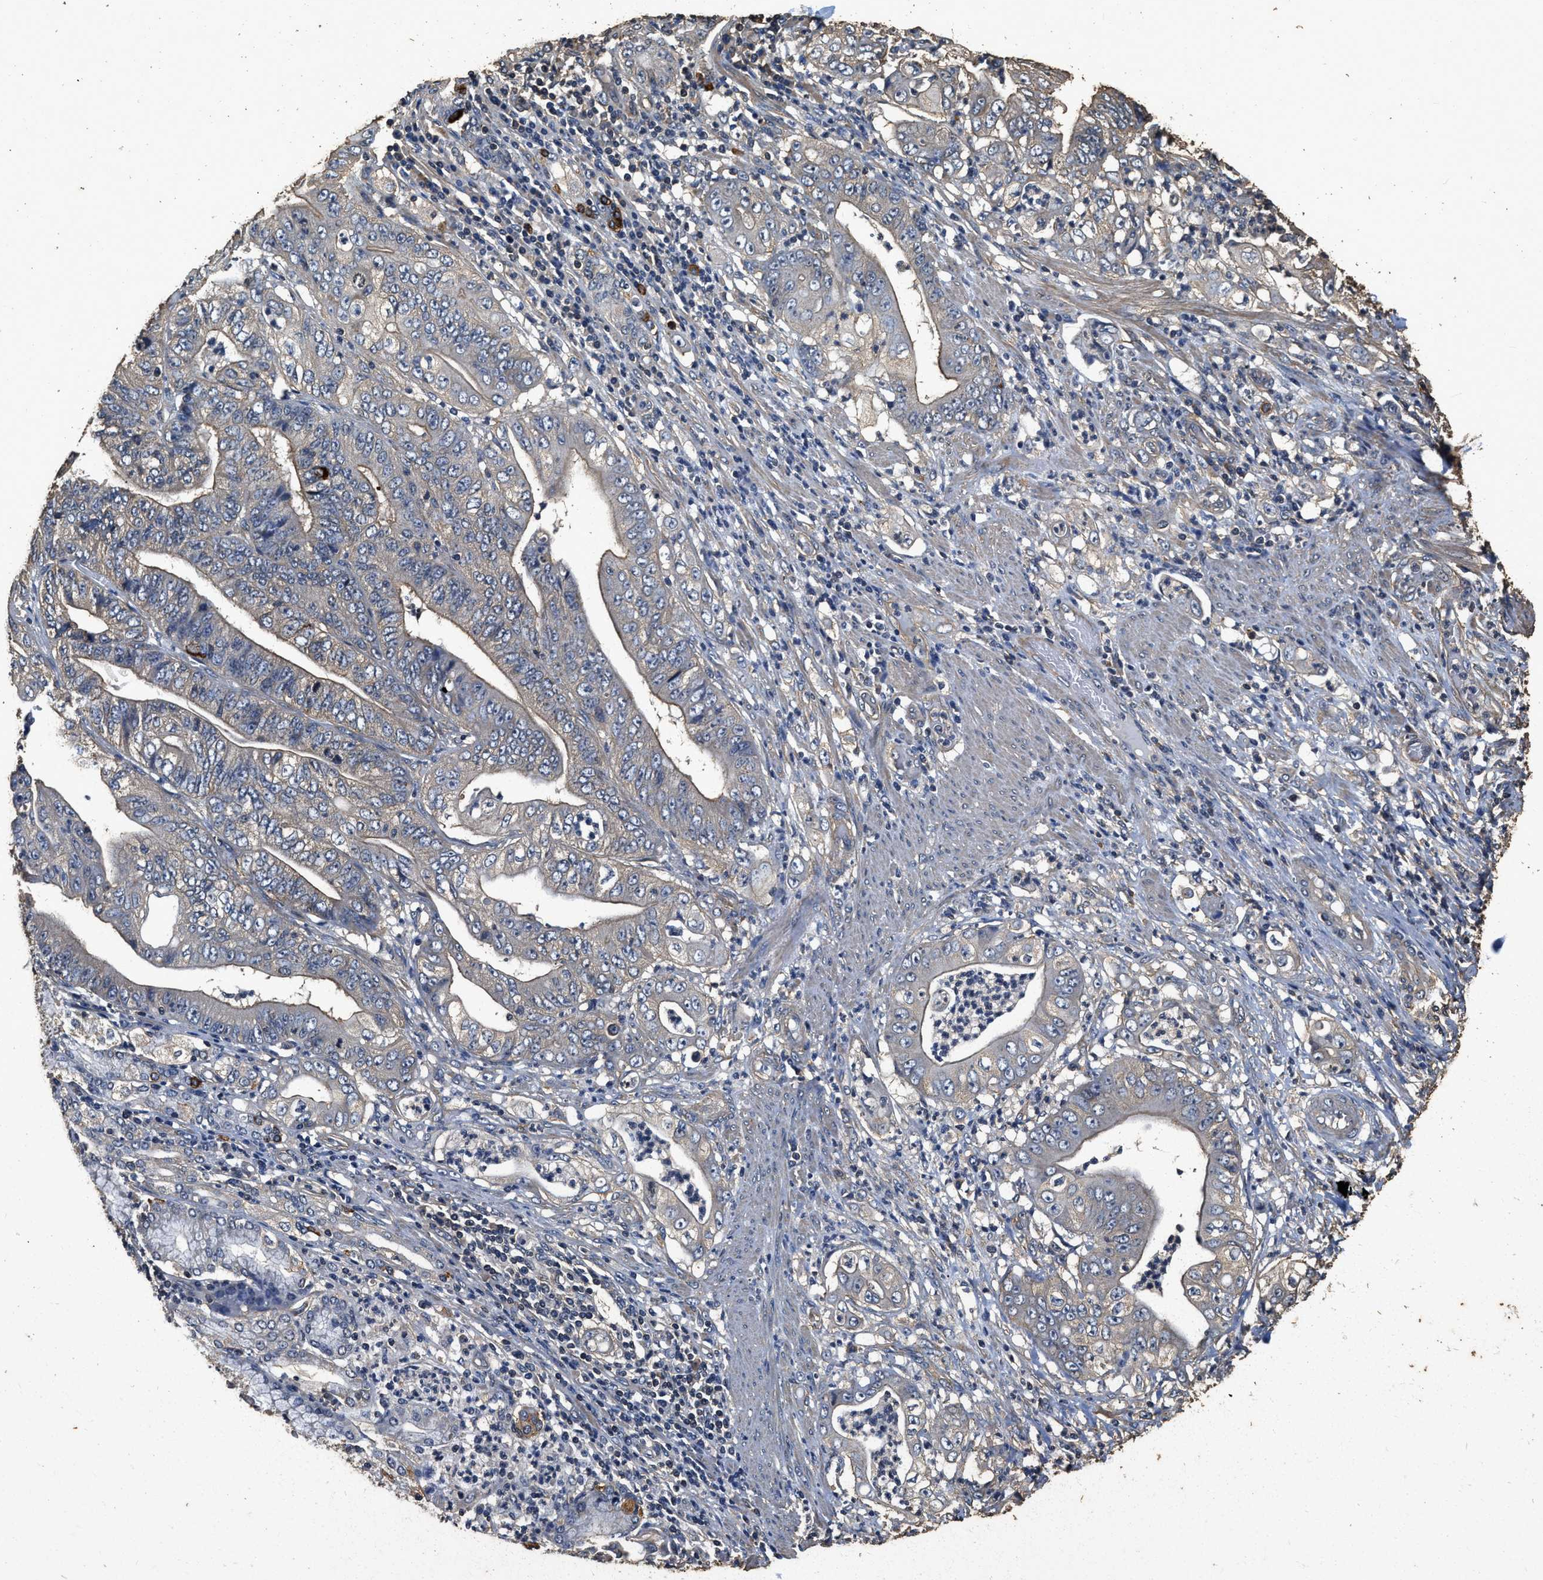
{"staining": {"intensity": "weak", "quantity": "<25%", "location": "cytoplasmic/membranous"}, "tissue": "stomach cancer", "cell_type": "Tumor cells", "image_type": "cancer", "snomed": [{"axis": "morphology", "description": "Adenocarcinoma, NOS"}, {"axis": "topography", "description": "Stomach"}], "caption": "Human stomach adenocarcinoma stained for a protein using immunohistochemistry reveals no staining in tumor cells.", "gene": "MIB1", "patient": {"sex": "female", "age": 73}}